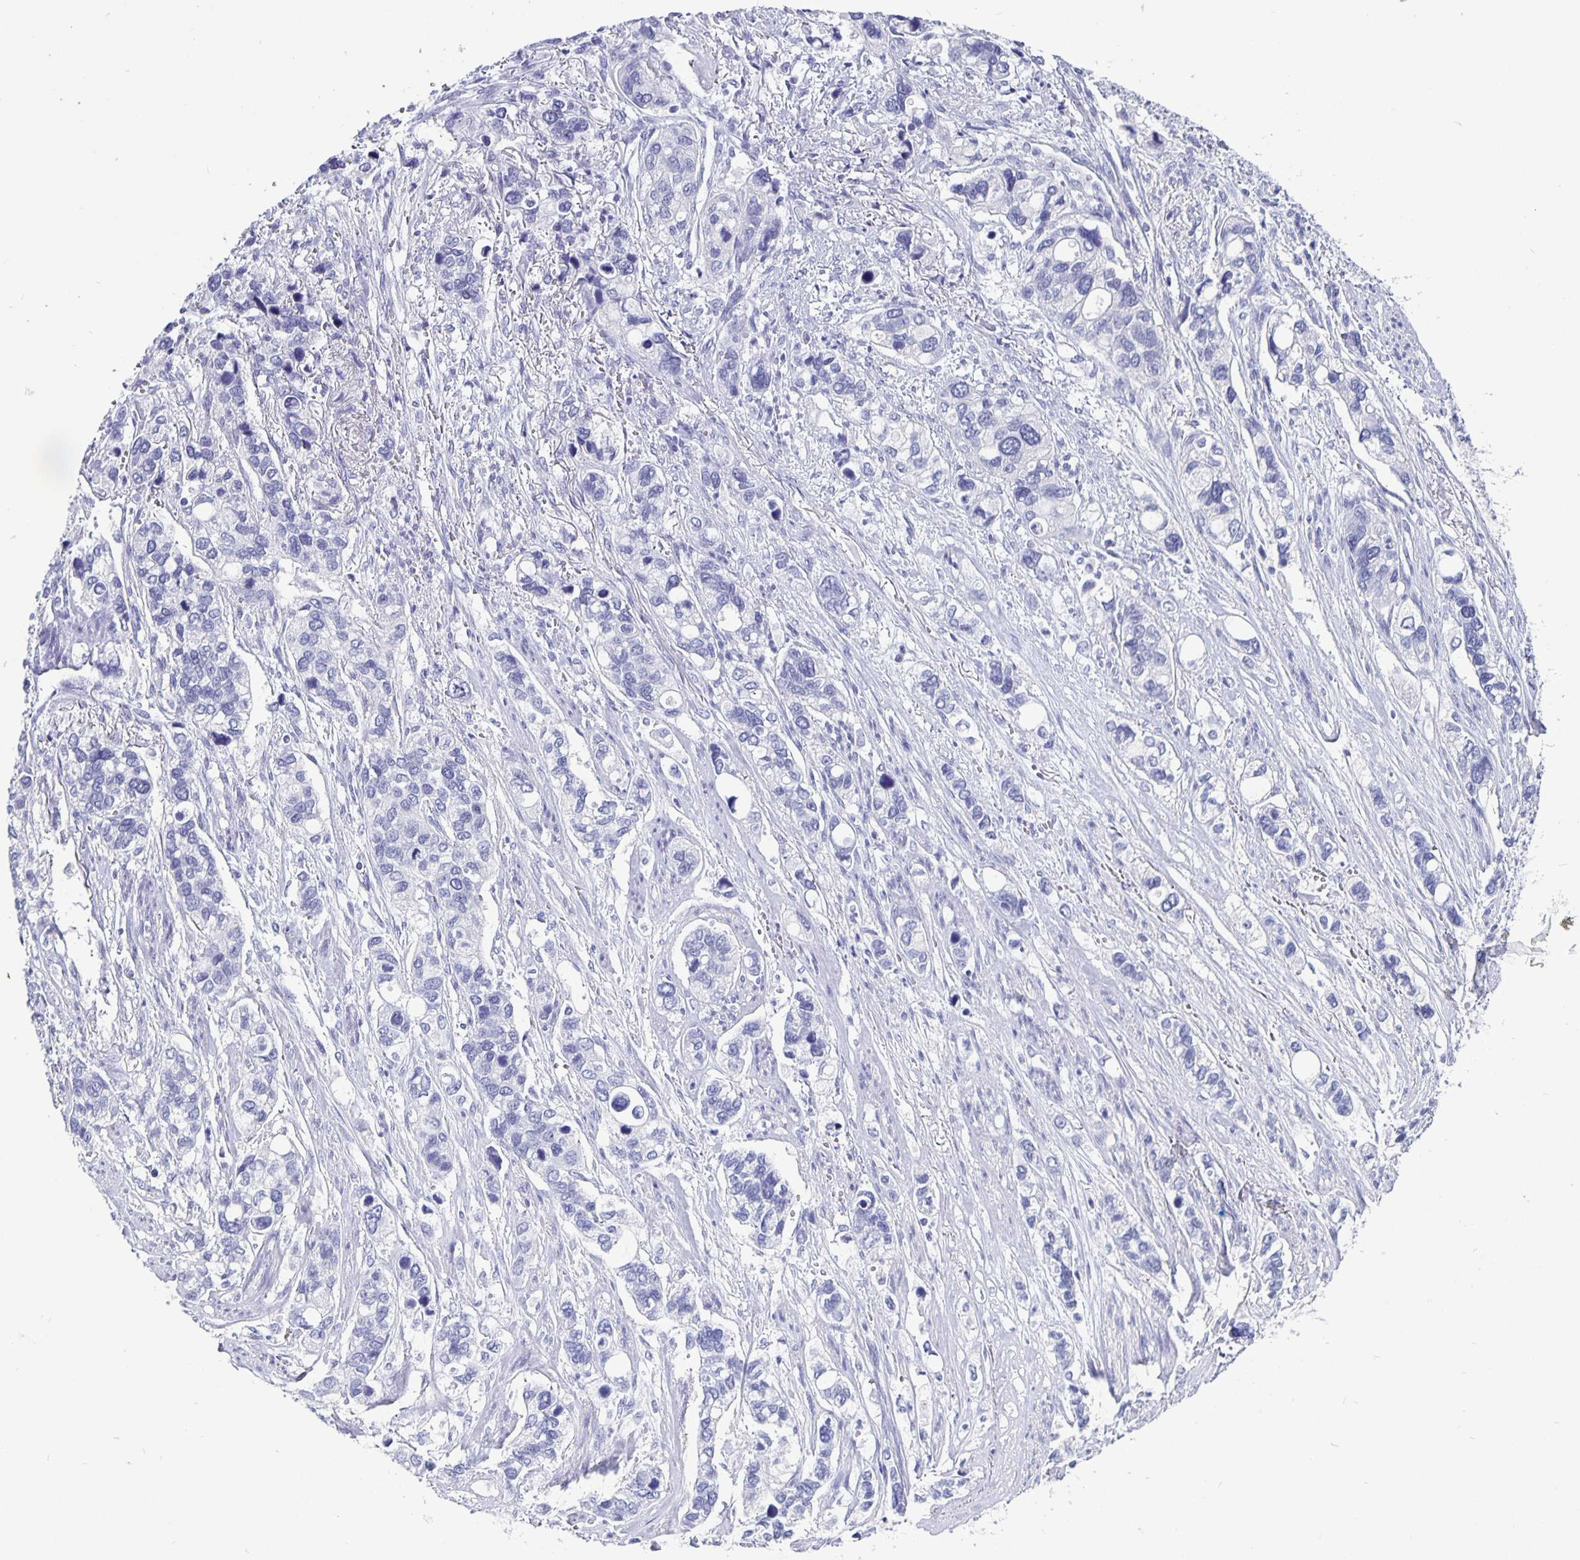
{"staining": {"intensity": "negative", "quantity": "none", "location": "none"}, "tissue": "stomach cancer", "cell_type": "Tumor cells", "image_type": "cancer", "snomed": [{"axis": "morphology", "description": "Adenocarcinoma, NOS"}, {"axis": "topography", "description": "Stomach, upper"}], "caption": "Immunohistochemistry photomicrograph of neoplastic tissue: stomach cancer stained with DAB (3,3'-diaminobenzidine) demonstrates no significant protein expression in tumor cells.", "gene": "ODF3B", "patient": {"sex": "female", "age": 81}}